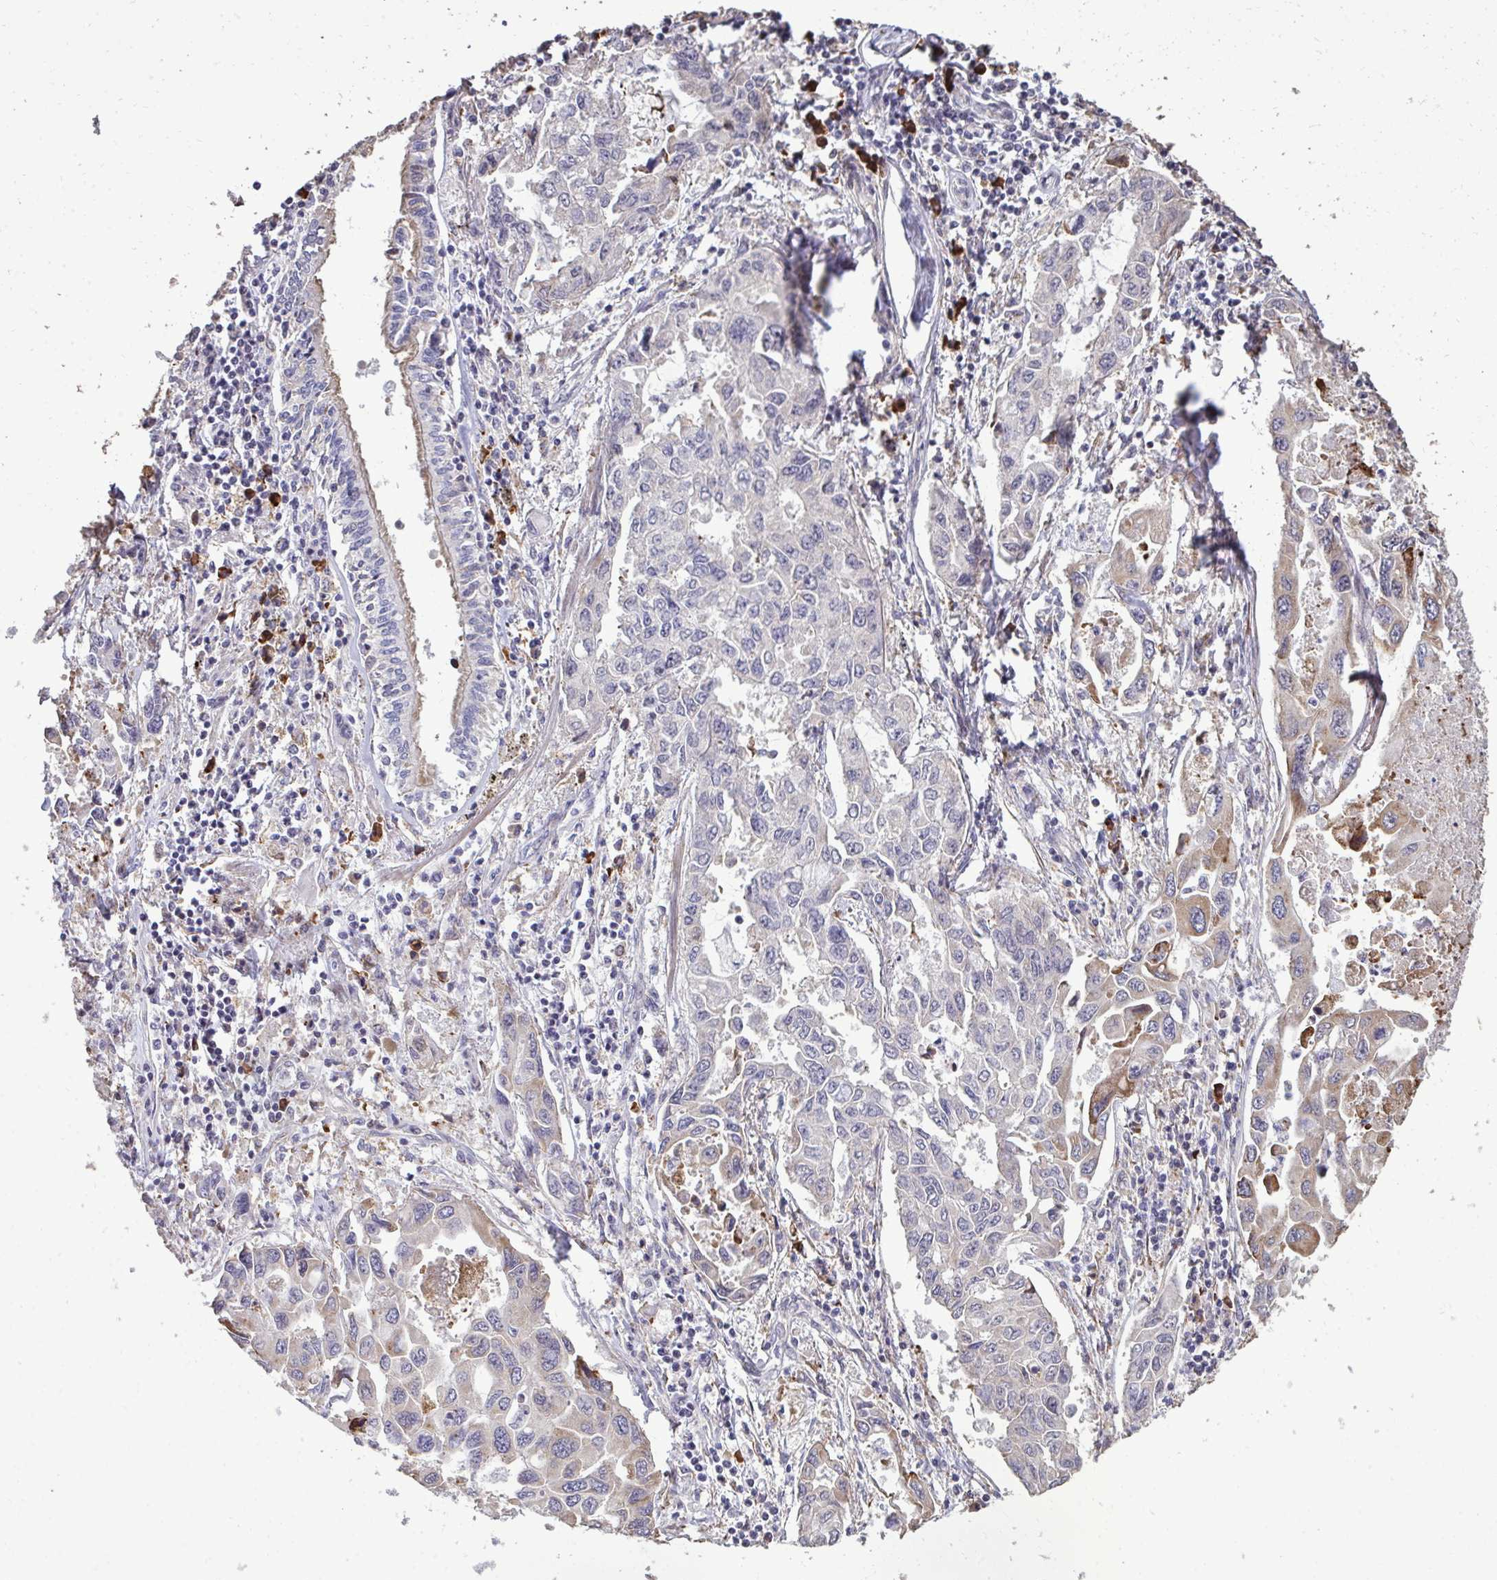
{"staining": {"intensity": "moderate", "quantity": "<25%", "location": "cytoplasmic/membranous"}, "tissue": "lung cancer", "cell_type": "Tumor cells", "image_type": "cancer", "snomed": [{"axis": "morphology", "description": "Adenocarcinoma, NOS"}, {"axis": "topography", "description": "Lung"}], "caption": "Tumor cells show moderate cytoplasmic/membranous staining in approximately <25% of cells in lung cancer.", "gene": "FIBCD1", "patient": {"sex": "male", "age": 64}}